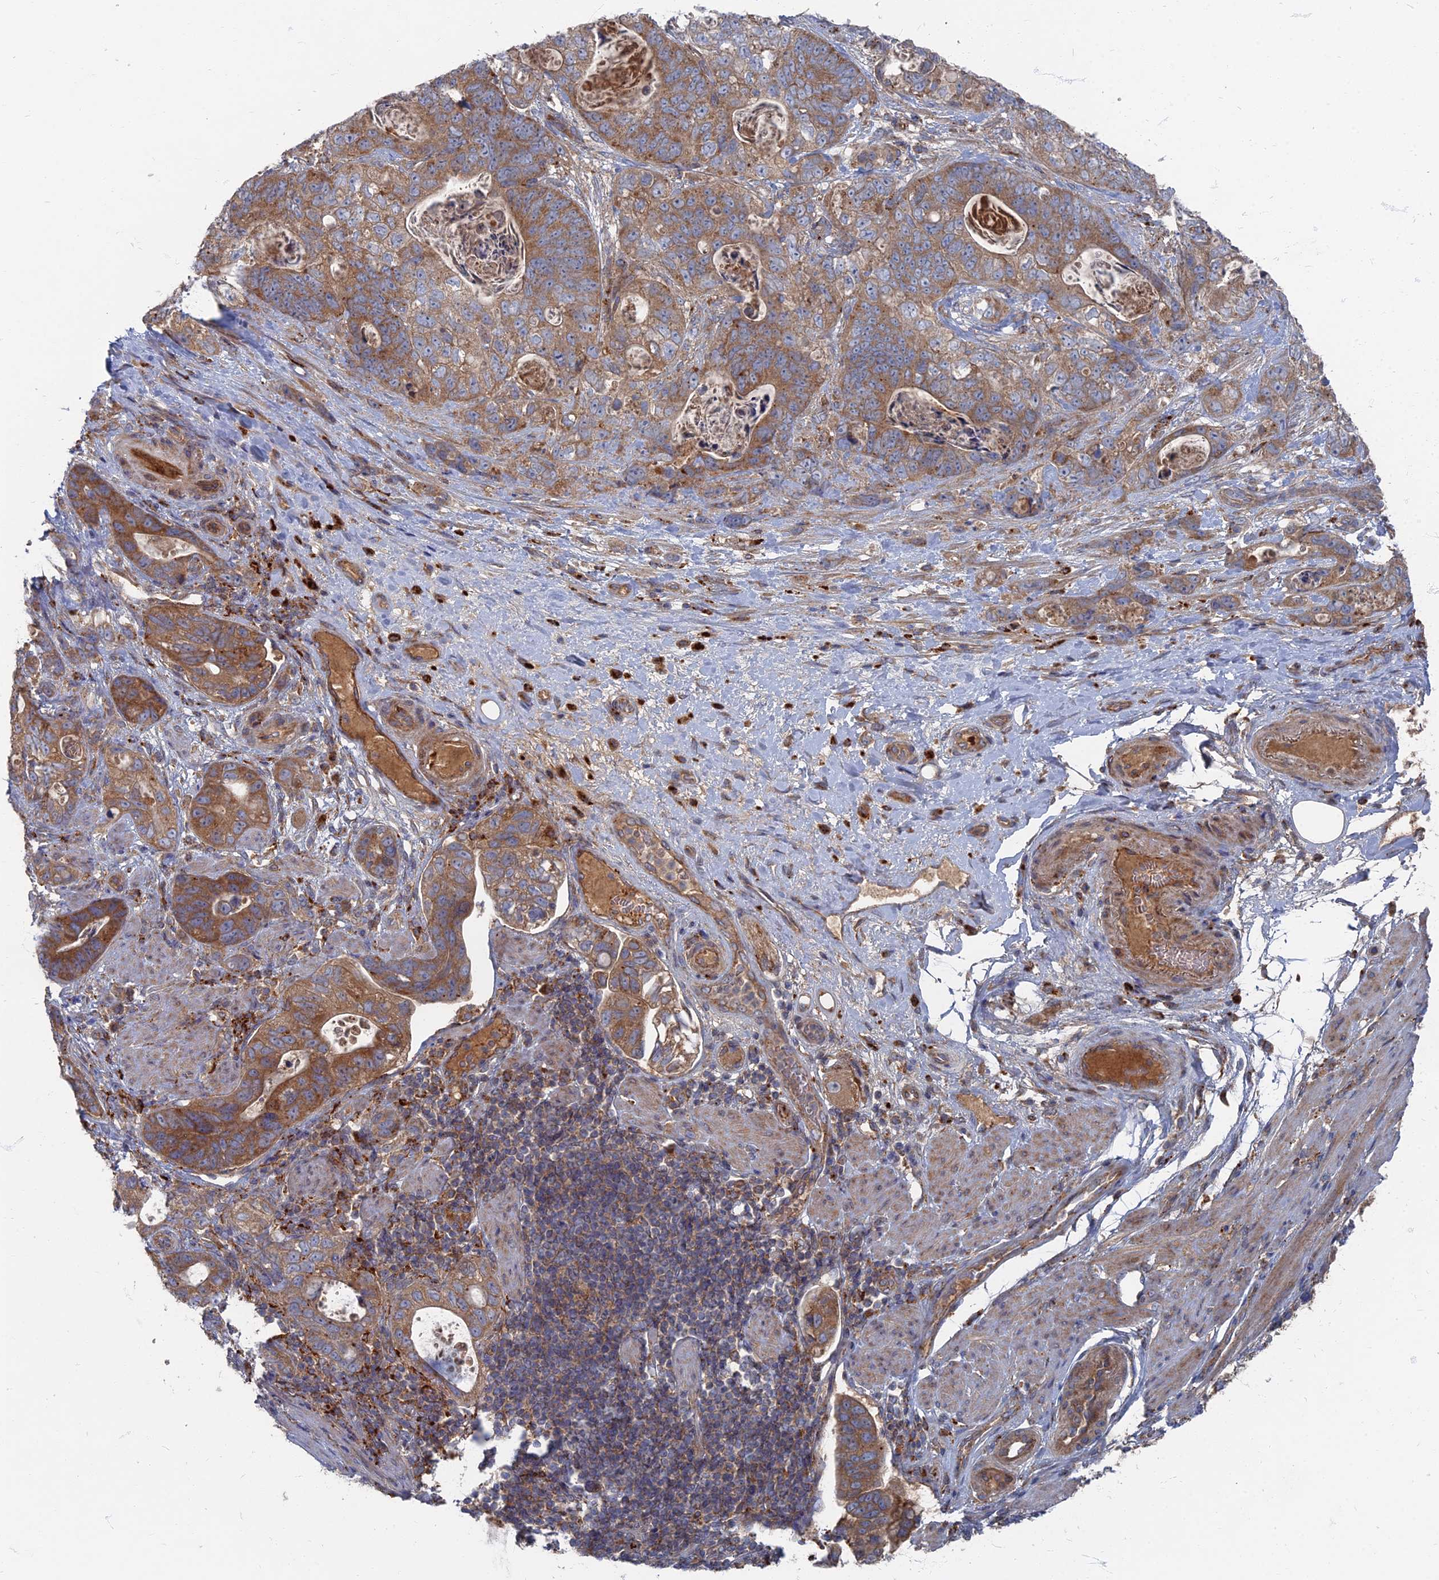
{"staining": {"intensity": "moderate", "quantity": ">75%", "location": "cytoplasmic/membranous"}, "tissue": "stomach cancer", "cell_type": "Tumor cells", "image_type": "cancer", "snomed": [{"axis": "morphology", "description": "Normal tissue, NOS"}, {"axis": "morphology", "description": "Adenocarcinoma, NOS"}, {"axis": "topography", "description": "Stomach"}], "caption": "Stomach adenocarcinoma tissue reveals moderate cytoplasmic/membranous staining in about >75% of tumor cells", "gene": "PPCDC", "patient": {"sex": "female", "age": 89}}